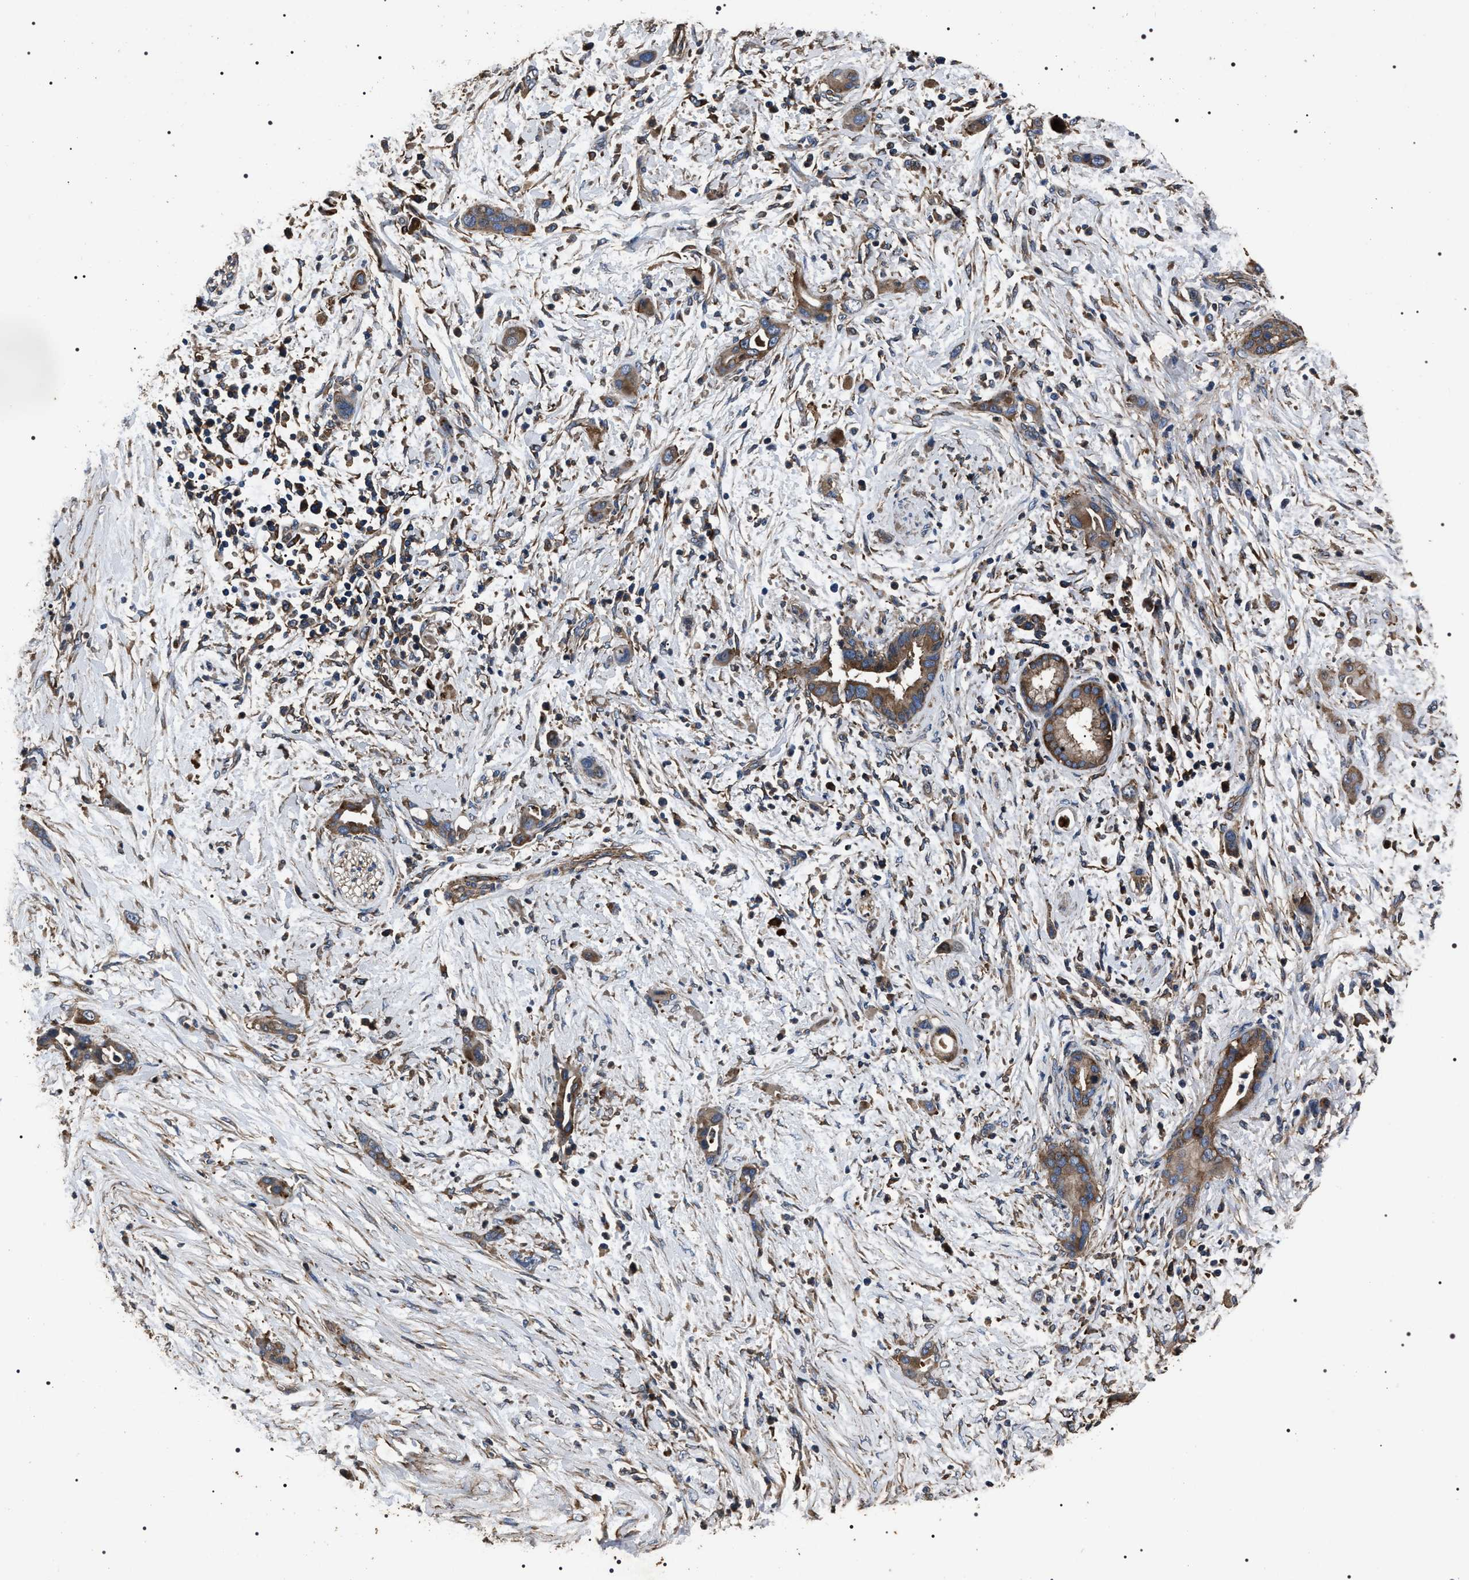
{"staining": {"intensity": "moderate", "quantity": ">75%", "location": "cytoplasmic/membranous"}, "tissue": "pancreatic cancer", "cell_type": "Tumor cells", "image_type": "cancer", "snomed": [{"axis": "morphology", "description": "Adenocarcinoma, NOS"}, {"axis": "topography", "description": "Pancreas"}], "caption": "Protein expression by immunohistochemistry displays moderate cytoplasmic/membranous positivity in approximately >75% of tumor cells in pancreatic cancer.", "gene": "HSCB", "patient": {"sex": "male", "age": 59}}